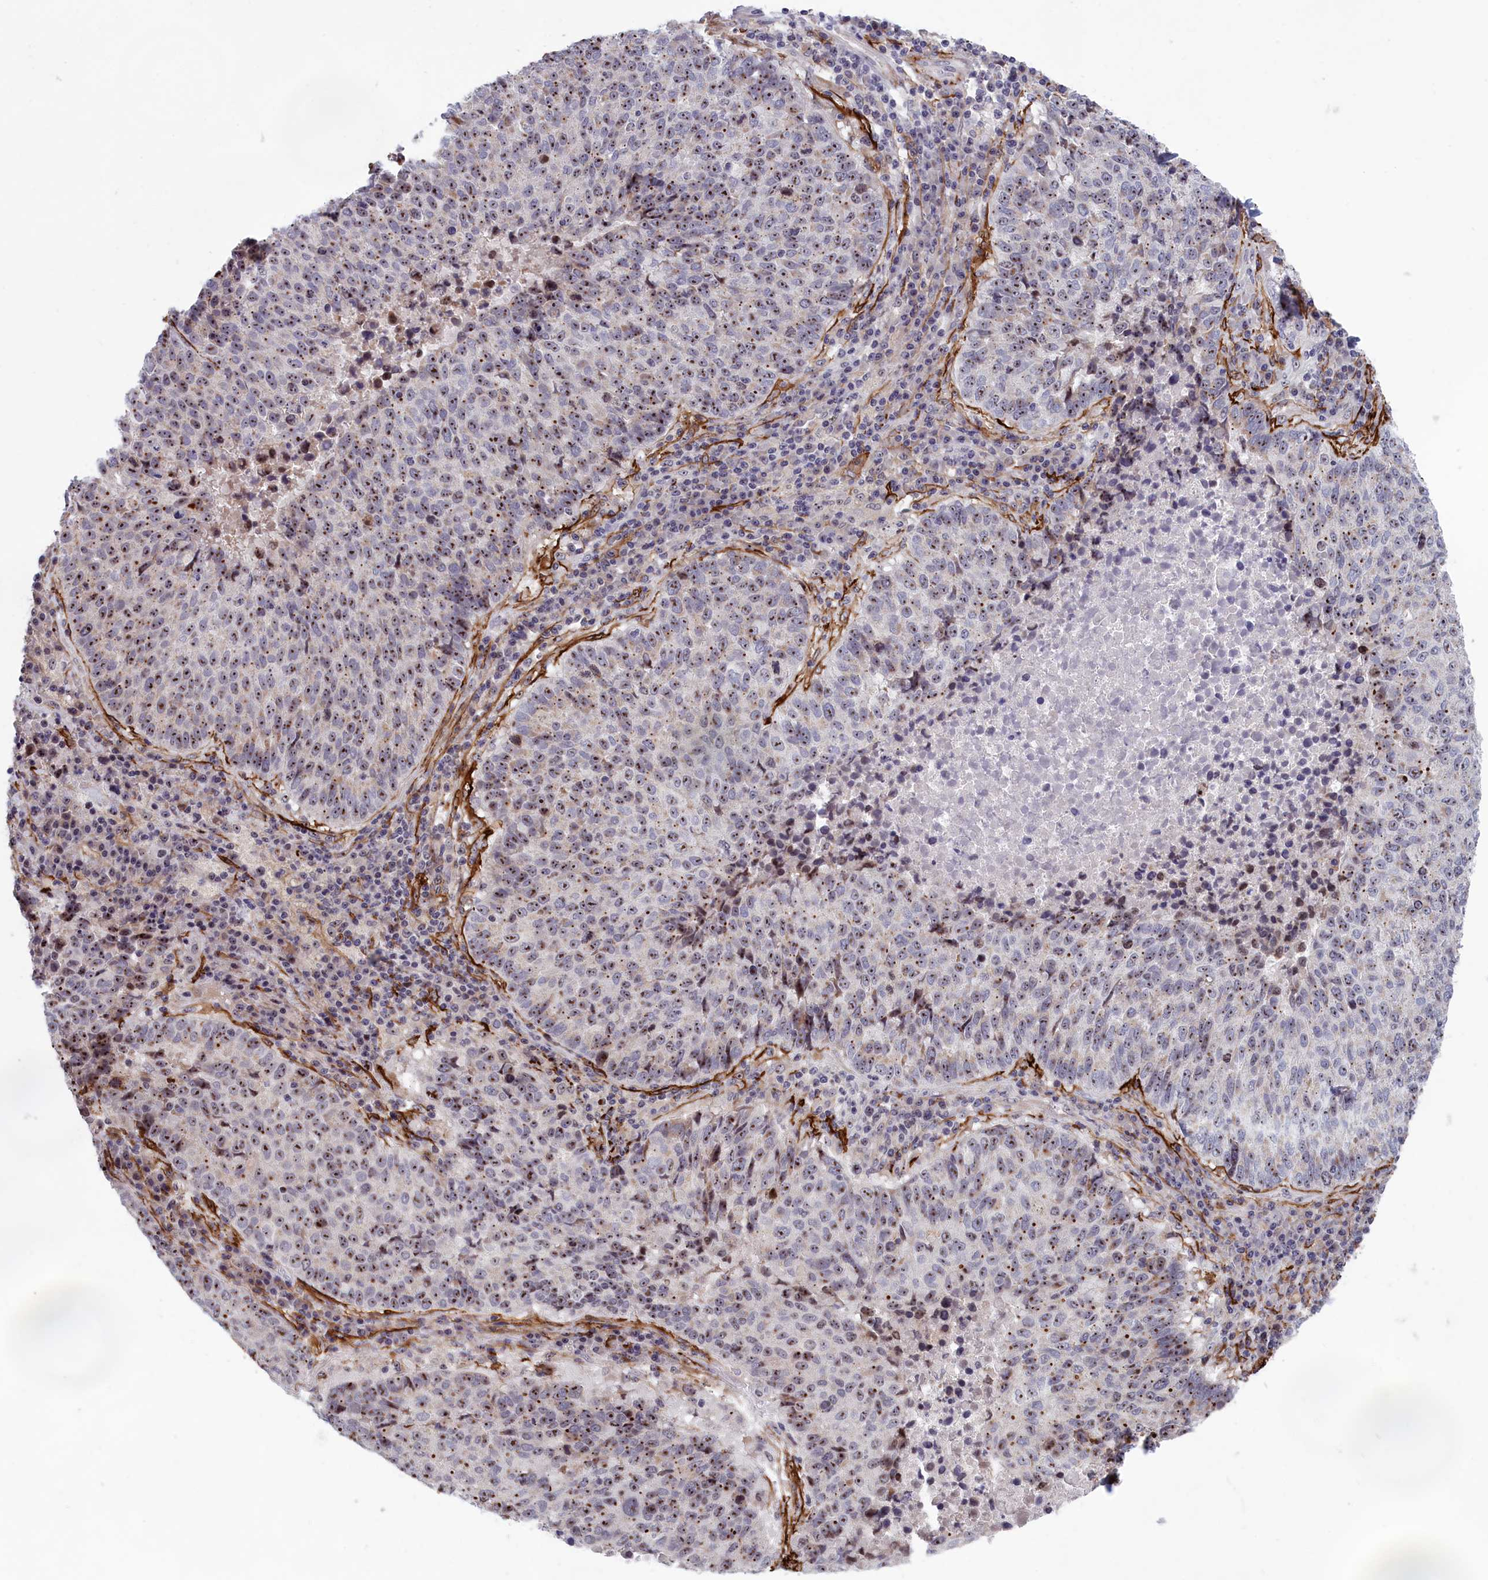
{"staining": {"intensity": "strong", "quantity": "25%-75%", "location": "nuclear"}, "tissue": "lung cancer", "cell_type": "Tumor cells", "image_type": "cancer", "snomed": [{"axis": "morphology", "description": "Squamous cell carcinoma, NOS"}, {"axis": "topography", "description": "Lung"}], "caption": "This is an image of immunohistochemistry (IHC) staining of squamous cell carcinoma (lung), which shows strong staining in the nuclear of tumor cells.", "gene": "PPAN", "patient": {"sex": "male", "age": 73}}